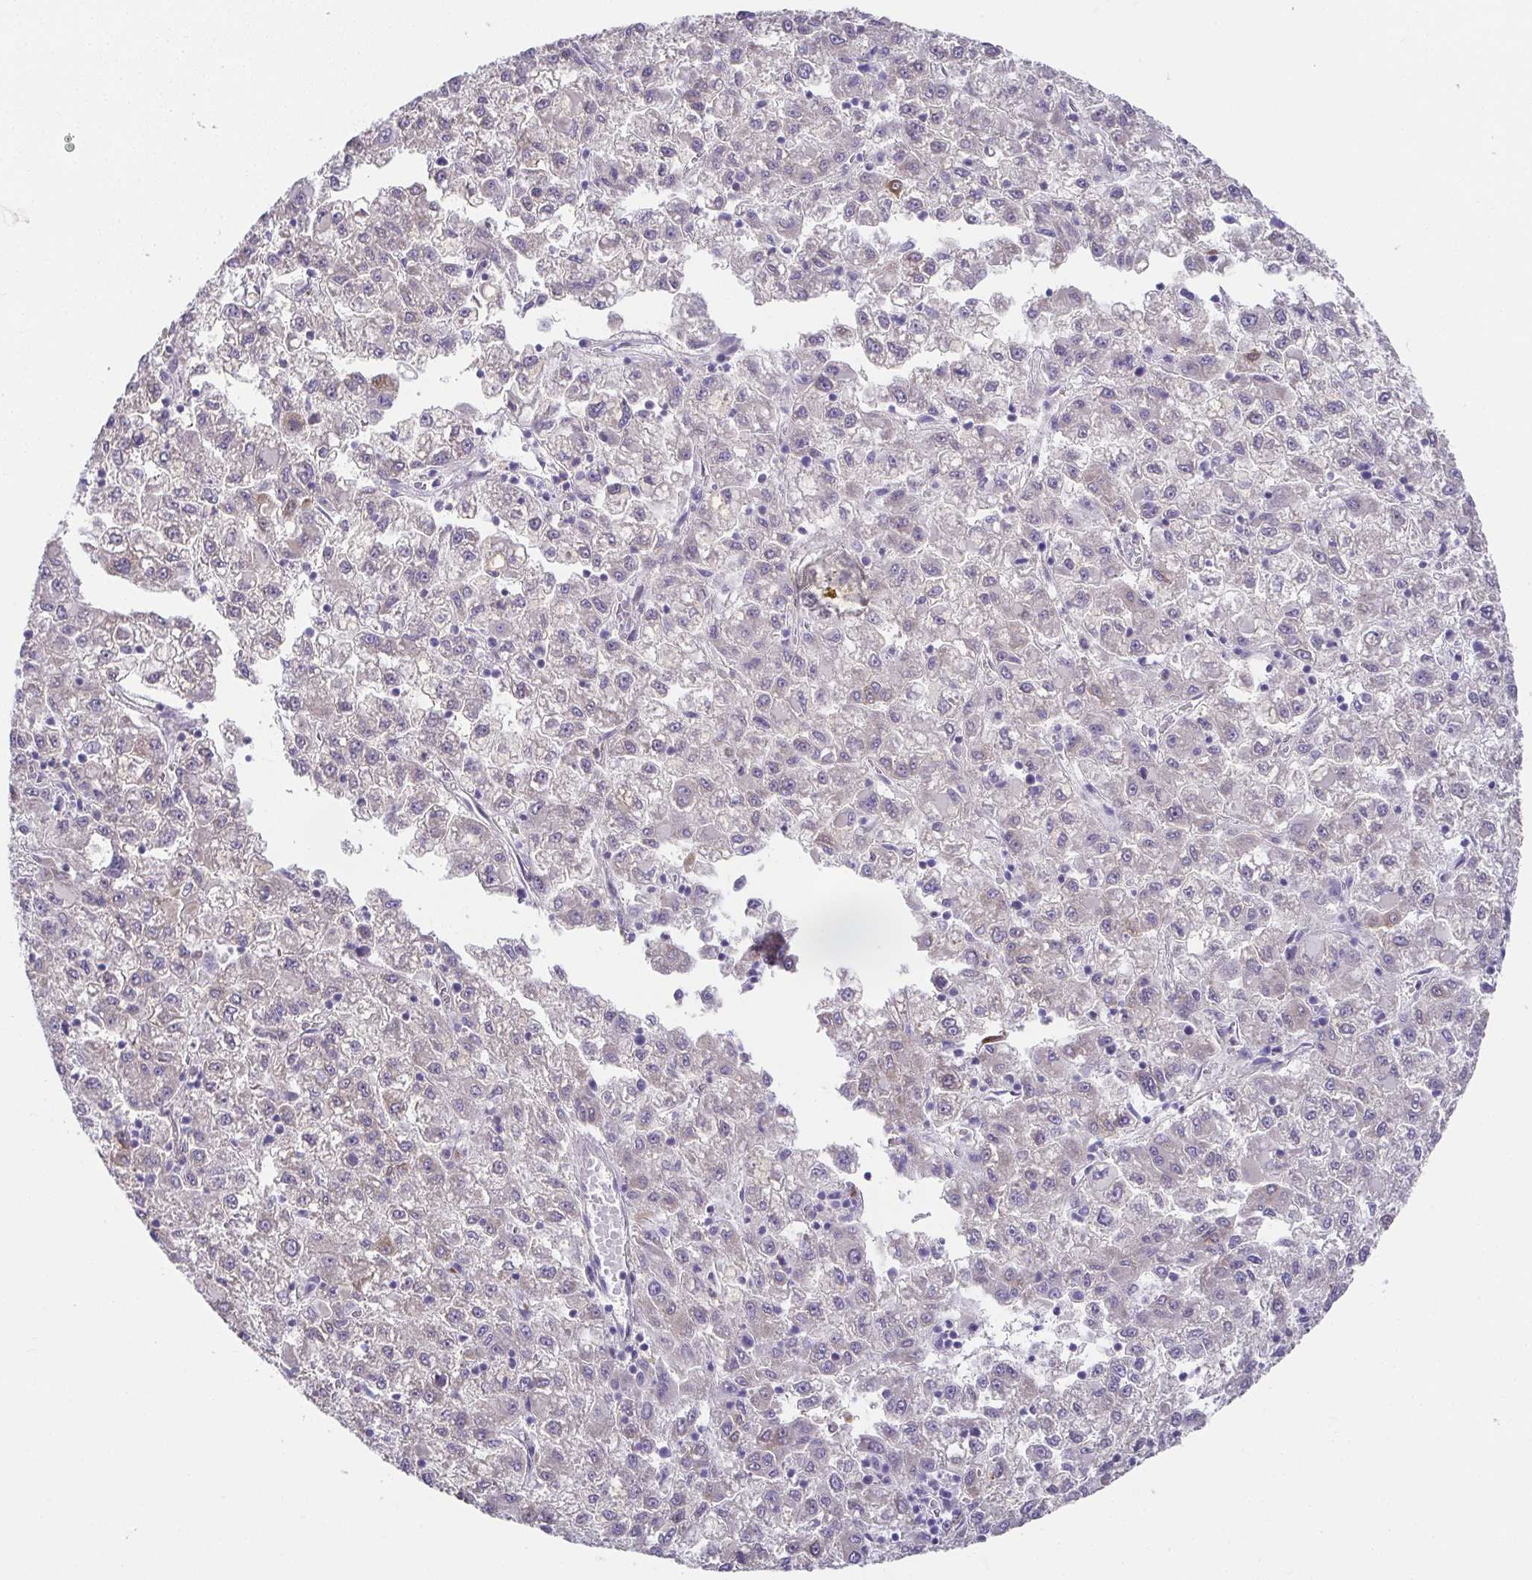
{"staining": {"intensity": "negative", "quantity": "none", "location": "none"}, "tissue": "liver cancer", "cell_type": "Tumor cells", "image_type": "cancer", "snomed": [{"axis": "morphology", "description": "Carcinoma, Hepatocellular, NOS"}, {"axis": "topography", "description": "Liver"}], "caption": "Histopathology image shows no significant protein expression in tumor cells of liver hepatocellular carcinoma.", "gene": "RBP1", "patient": {"sex": "male", "age": 40}}